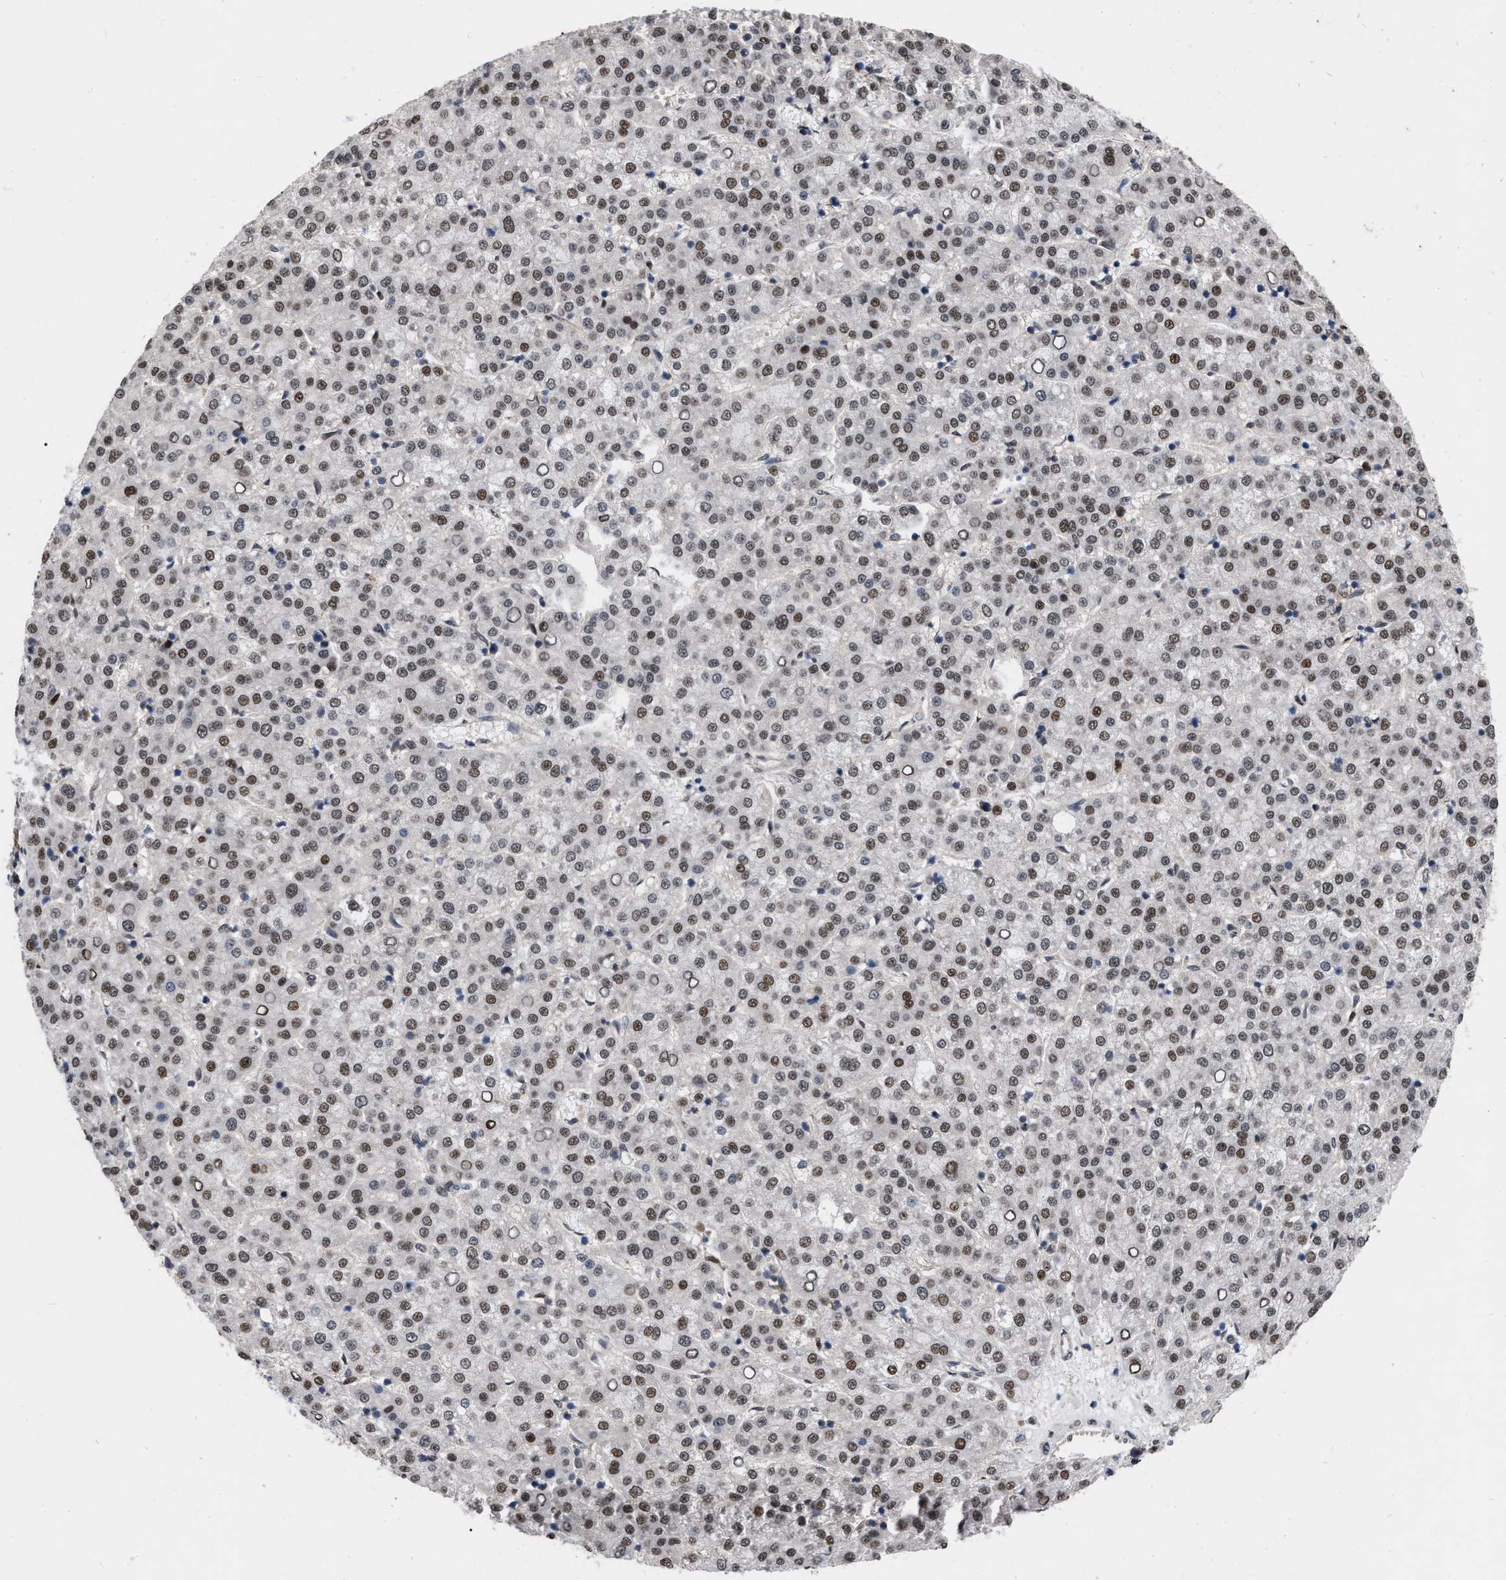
{"staining": {"intensity": "moderate", "quantity": "25%-75%", "location": "nuclear"}, "tissue": "liver cancer", "cell_type": "Tumor cells", "image_type": "cancer", "snomed": [{"axis": "morphology", "description": "Carcinoma, Hepatocellular, NOS"}, {"axis": "topography", "description": "Liver"}], "caption": "Liver cancer stained for a protein (brown) displays moderate nuclear positive expression in about 25%-75% of tumor cells.", "gene": "MDM4", "patient": {"sex": "female", "age": 58}}